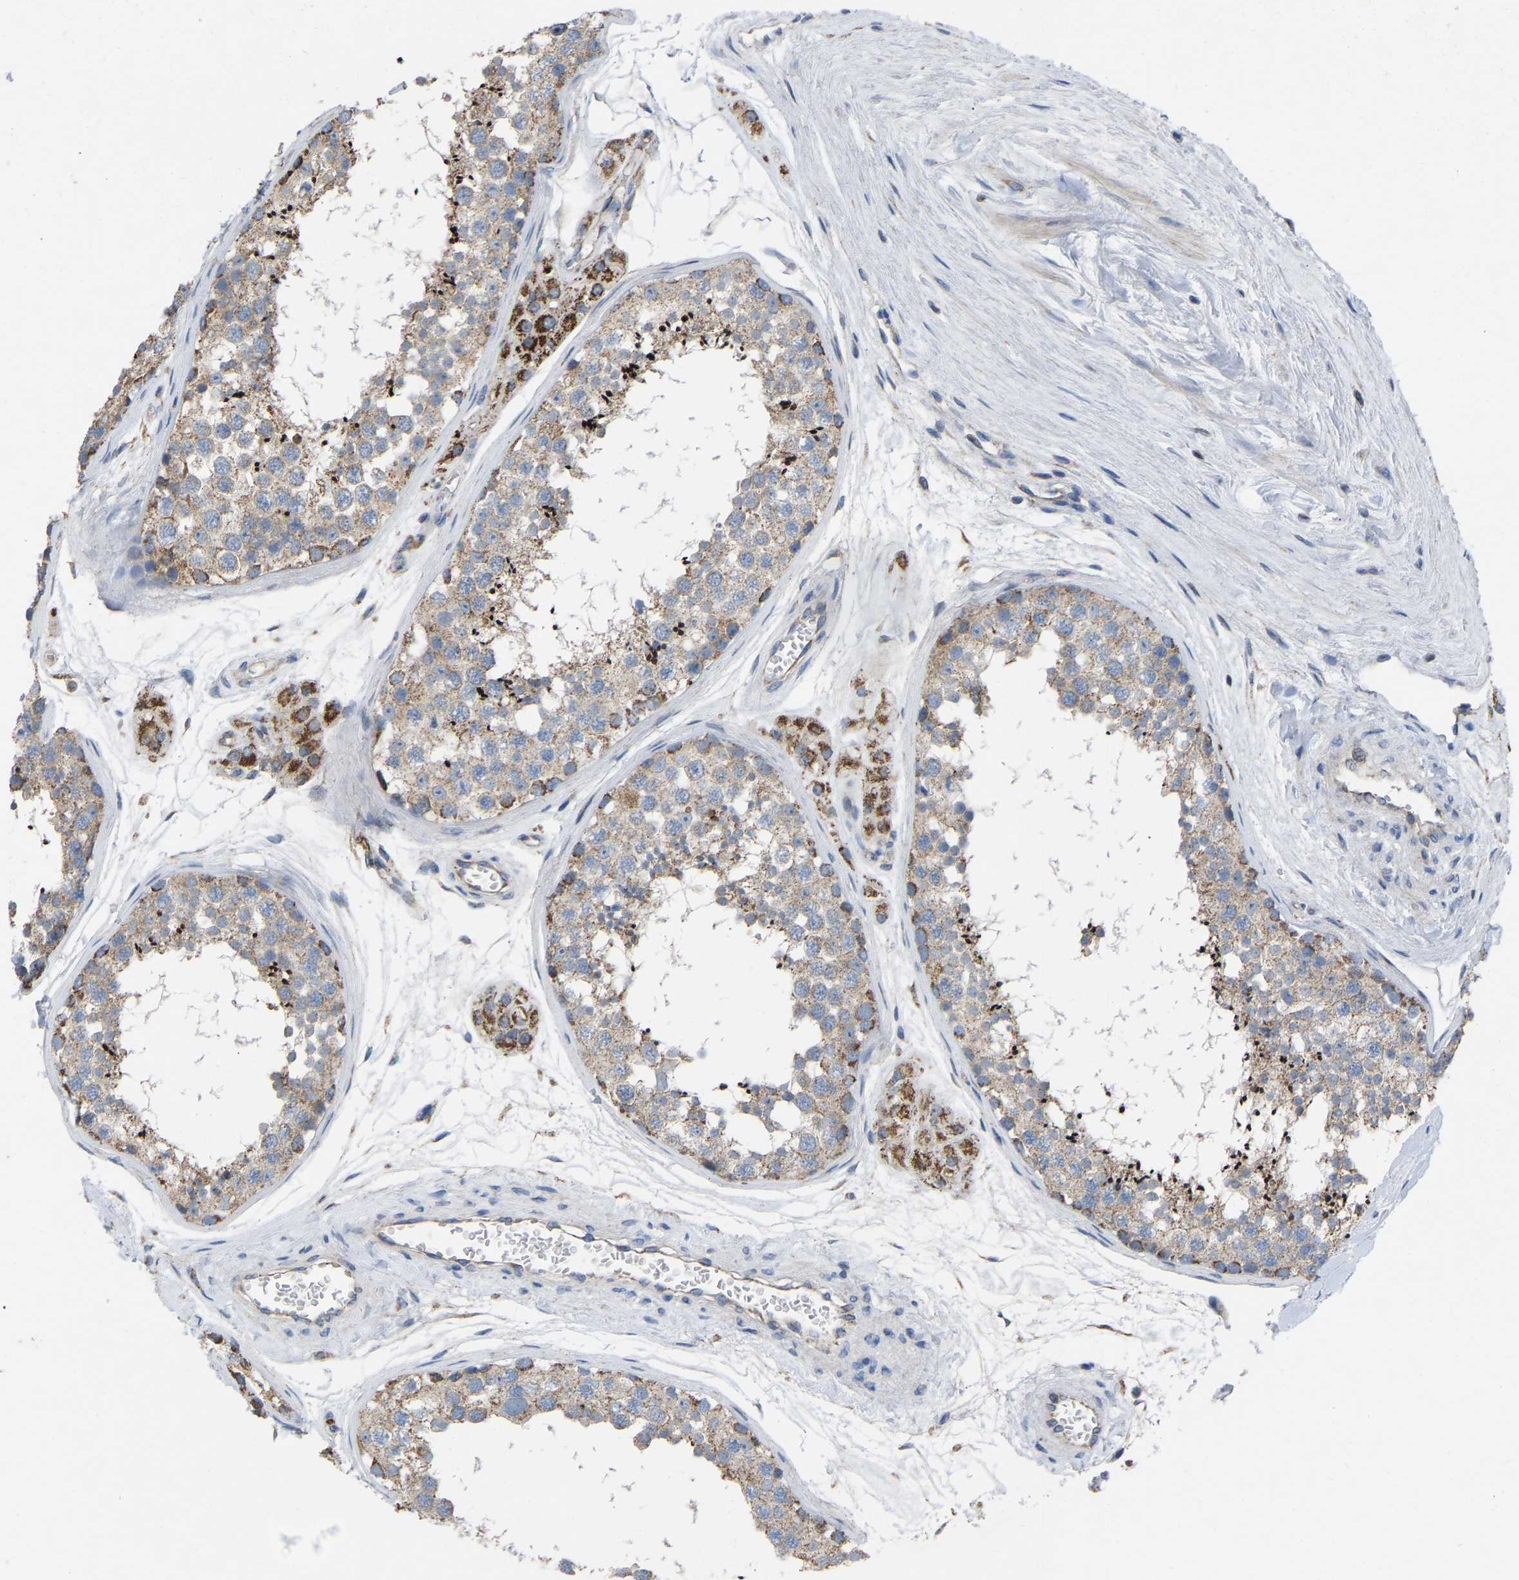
{"staining": {"intensity": "moderate", "quantity": ">75%", "location": "cytoplasmic/membranous"}, "tissue": "testis", "cell_type": "Cells in seminiferous ducts", "image_type": "normal", "snomed": [{"axis": "morphology", "description": "Normal tissue, NOS"}, {"axis": "topography", "description": "Testis"}], "caption": "The image displays staining of benign testis, revealing moderate cytoplasmic/membranous protein expression (brown color) within cells in seminiferous ducts.", "gene": "BCL10", "patient": {"sex": "male", "age": 56}}